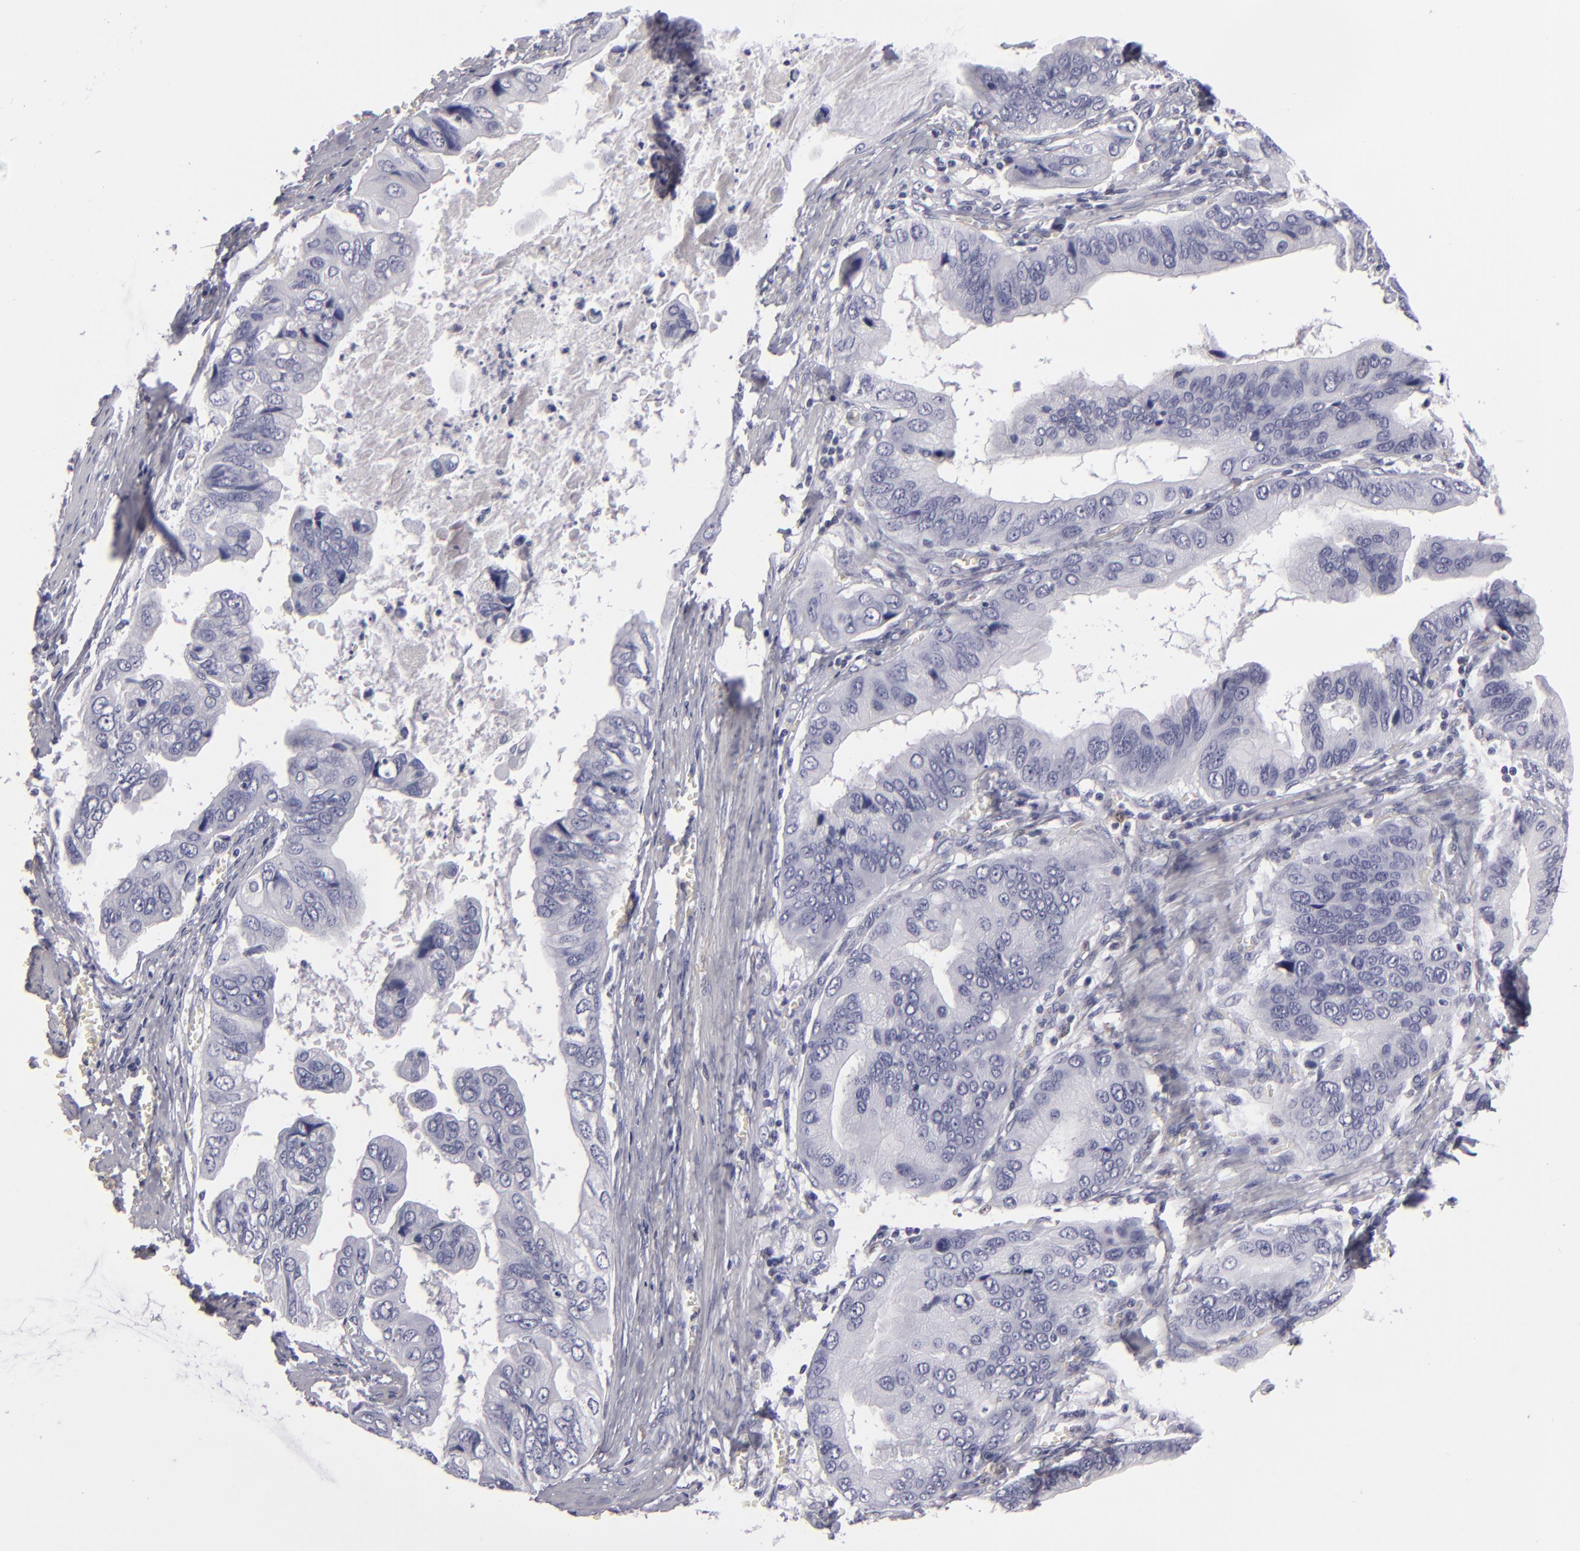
{"staining": {"intensity": "negative", "quantity": "none", "location": "none"}, "tissue": "stomach cancer", "cell_type": "Tumor cells", "image_type": "cancer", "snomed": [{"axis": "morphology", "description": "Adenocarcinoma, NOS"}, {"axis": "topography", "description": "Stomach, upper"}], "caption": "Tumor cells are negative for brown protein staining in stomach cancer. (DAB (3,3'-diaminobenzidine) immunohistochemistry (IHC) visualized using brightfield microscopy, high magnification).", "gene": "F13A1", "patient": {"sex": "male", "age": 80}}